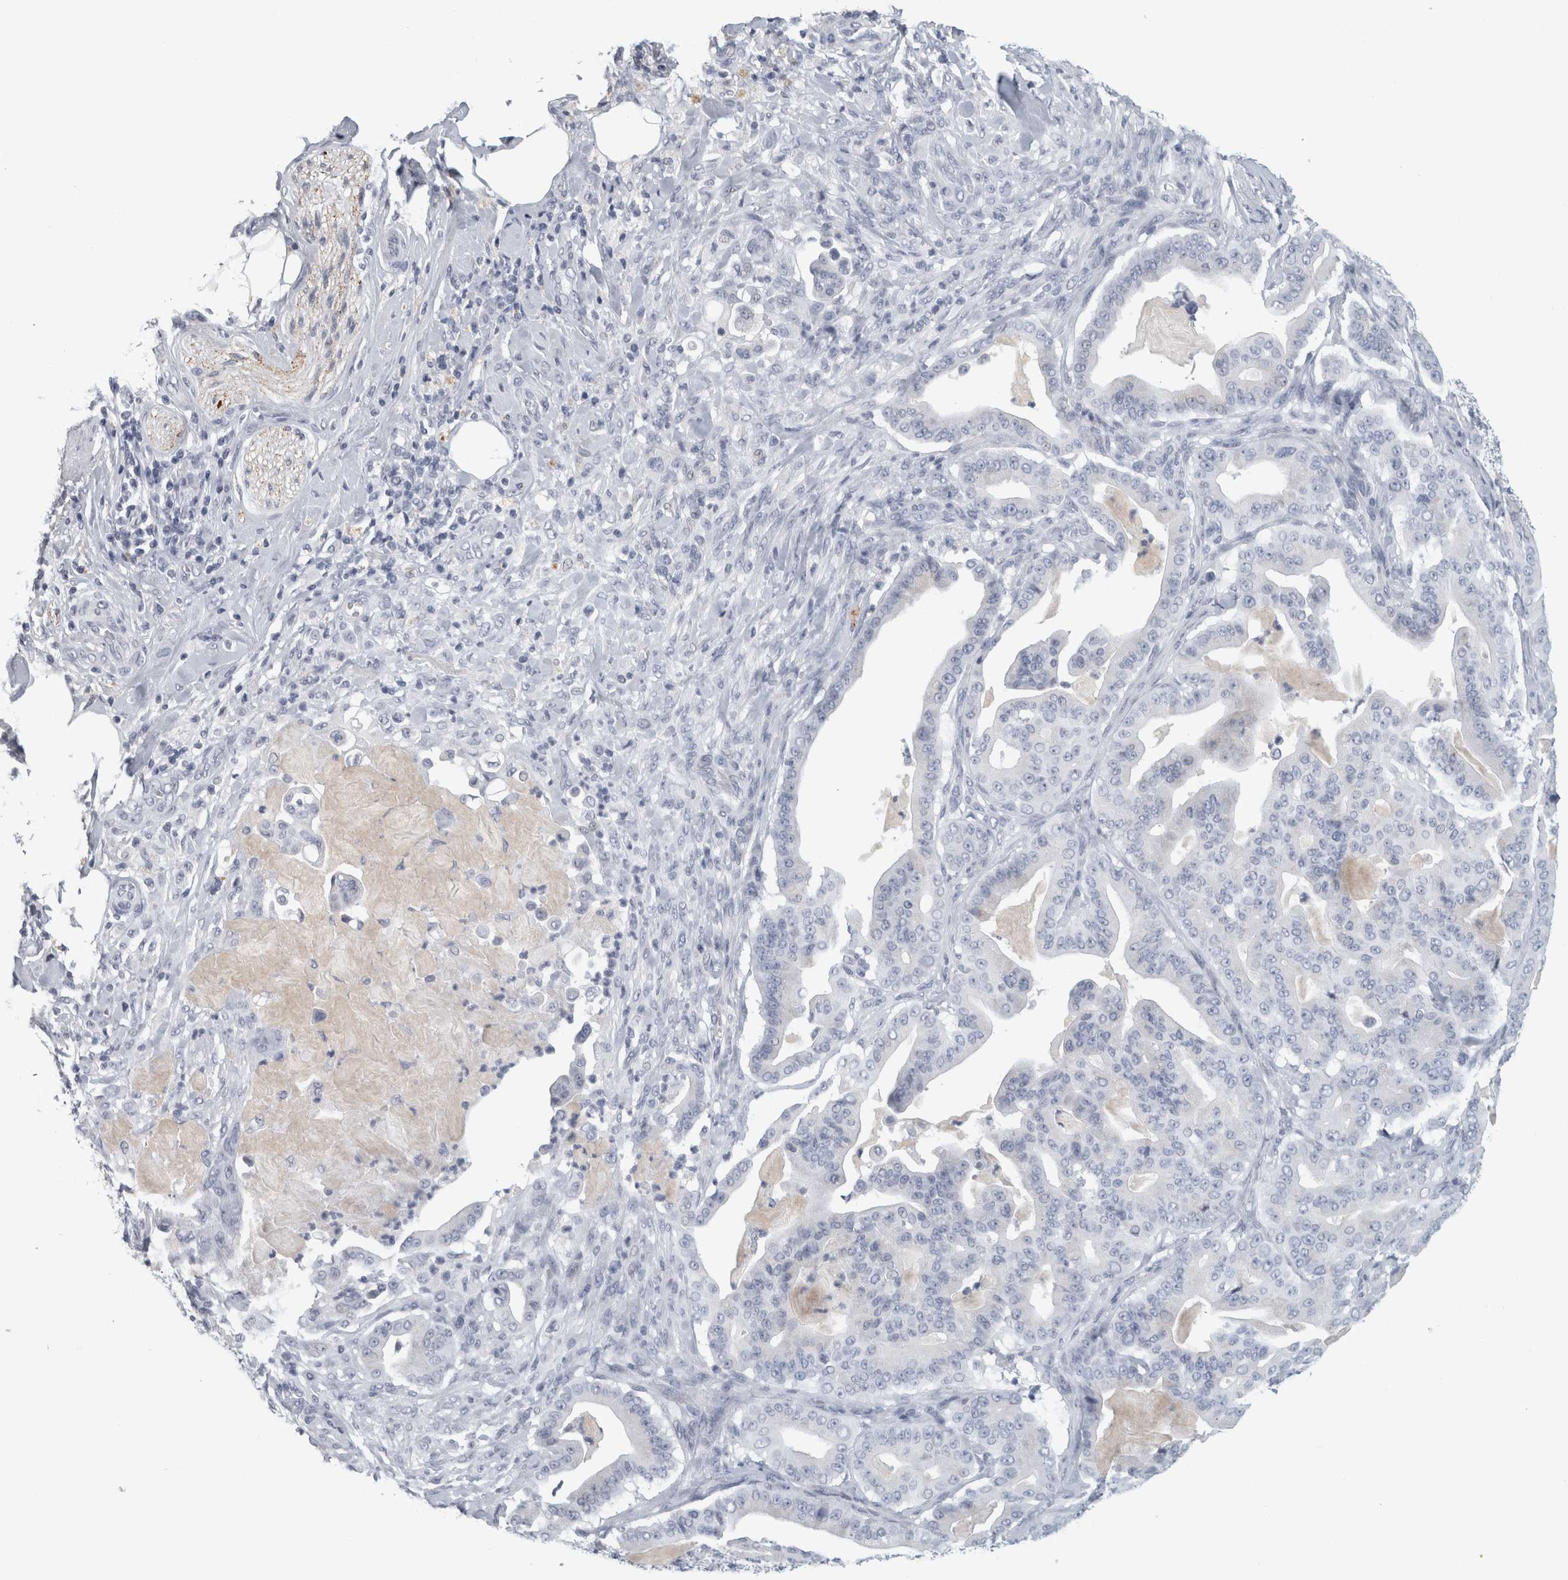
{"staining": {"intensity": "negative", "quantity": "none", "location": "none"}, "tissue": "pancreatic cancer", "cell_type": "Tumor cells", "image_type": "cancer", "snomed": [{"axis": "morphology", "description": "Adenocarcinoma, NOS"}, {"axis": "topography", "description": "Pancreas"}], "caption": "Tumor cells are negative for brown protein staining in adenocarcinoma (pancreatic).", "gene": "CPE", "patient": {"sex": "male", "age": 63}}